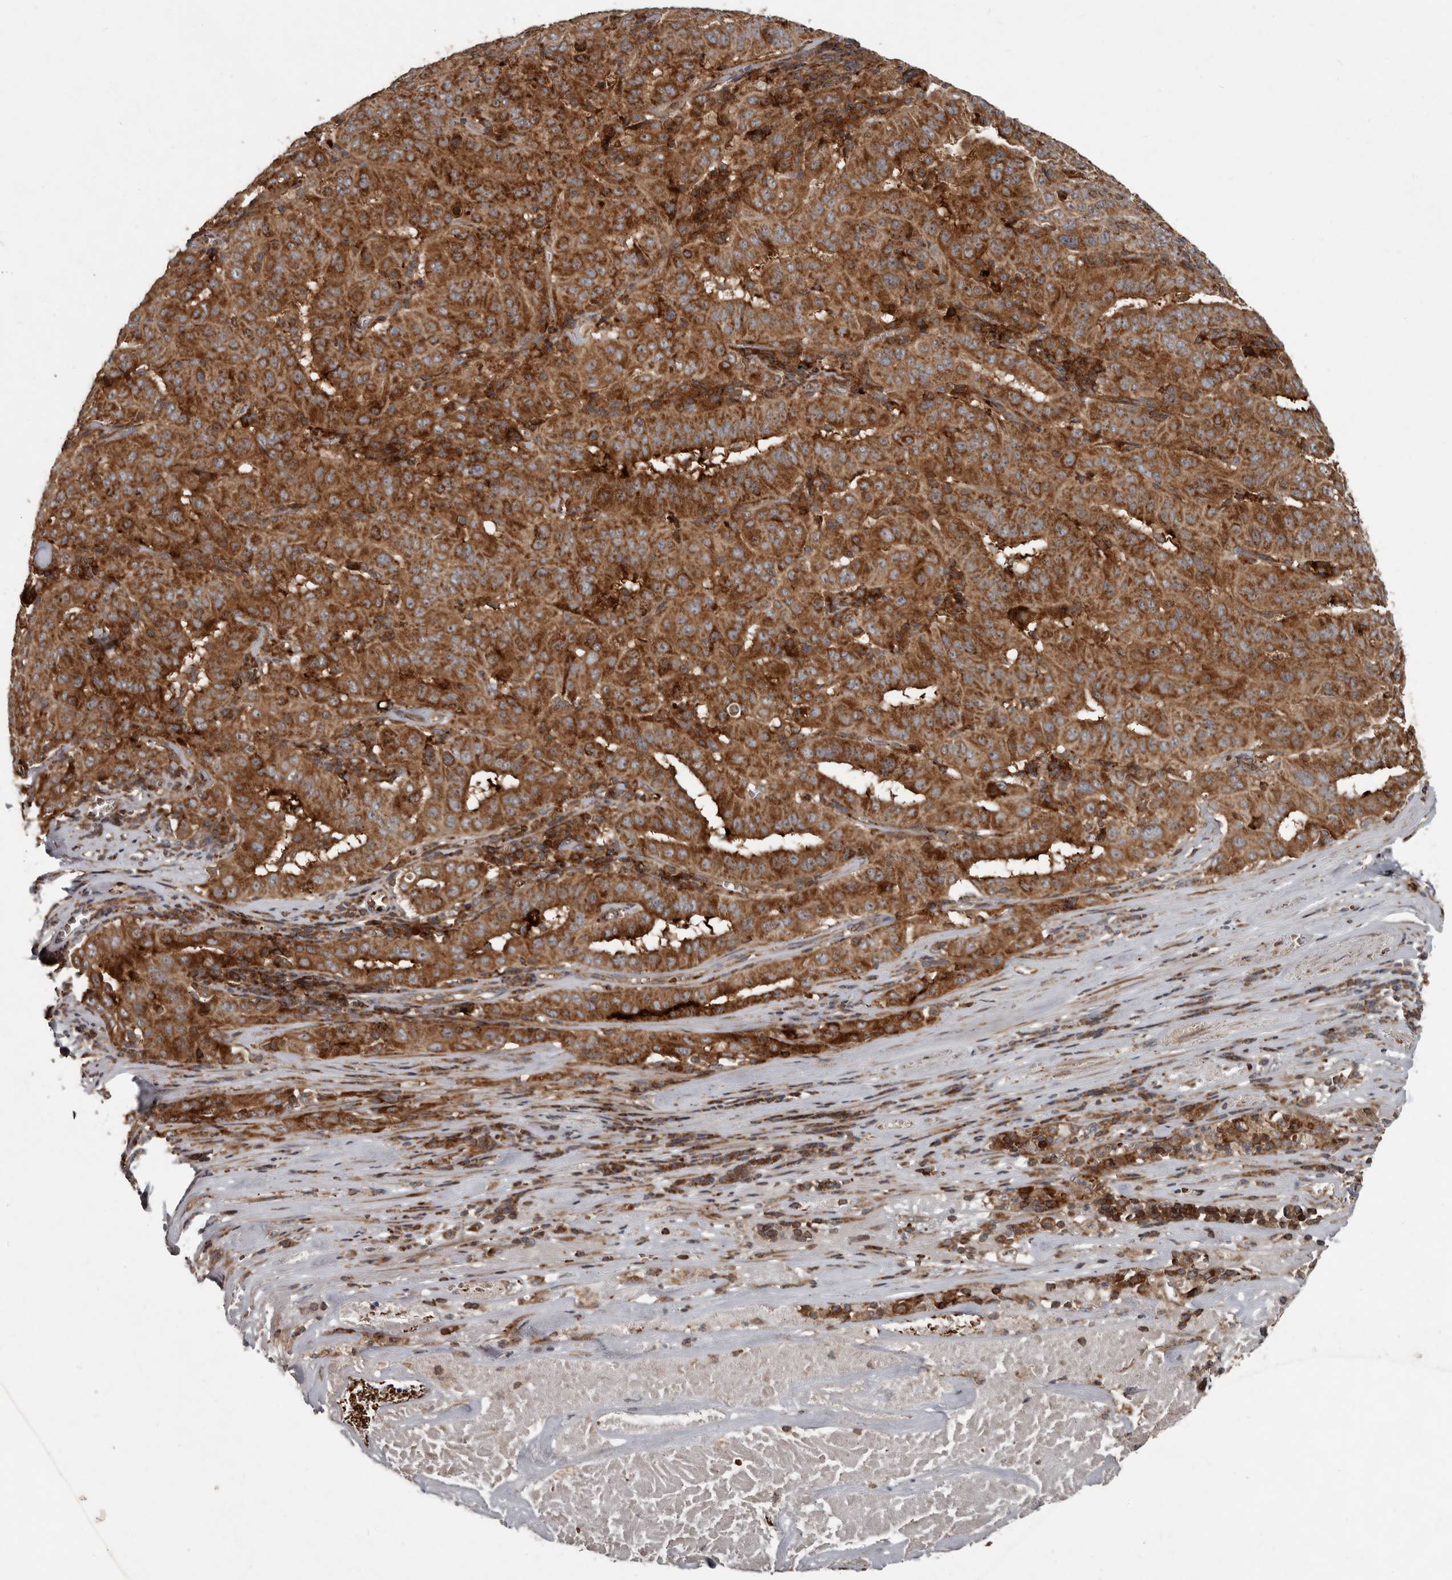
{"staining": {"intensity": "strong", "quantity": ">75%", "location": "cytoplasmic/membranous"}, "tissue": "pancreatic cancer", "cell_type": "Tumor cells", "image_type": "cancer", "snomed": [{"axis": "morphology", "description": "Adenocarcinoma, NOS"}, {"axis": "topography", "description": "Pancreas"}], "caption": "Human pancreatic cancer stained for a protein (brown) exhibits strong cytoplasmic/membranous positive staining in about >75% of tumor cells.", "gene": "FBXO31", "patient": {"sex": "male", "age": 63}}